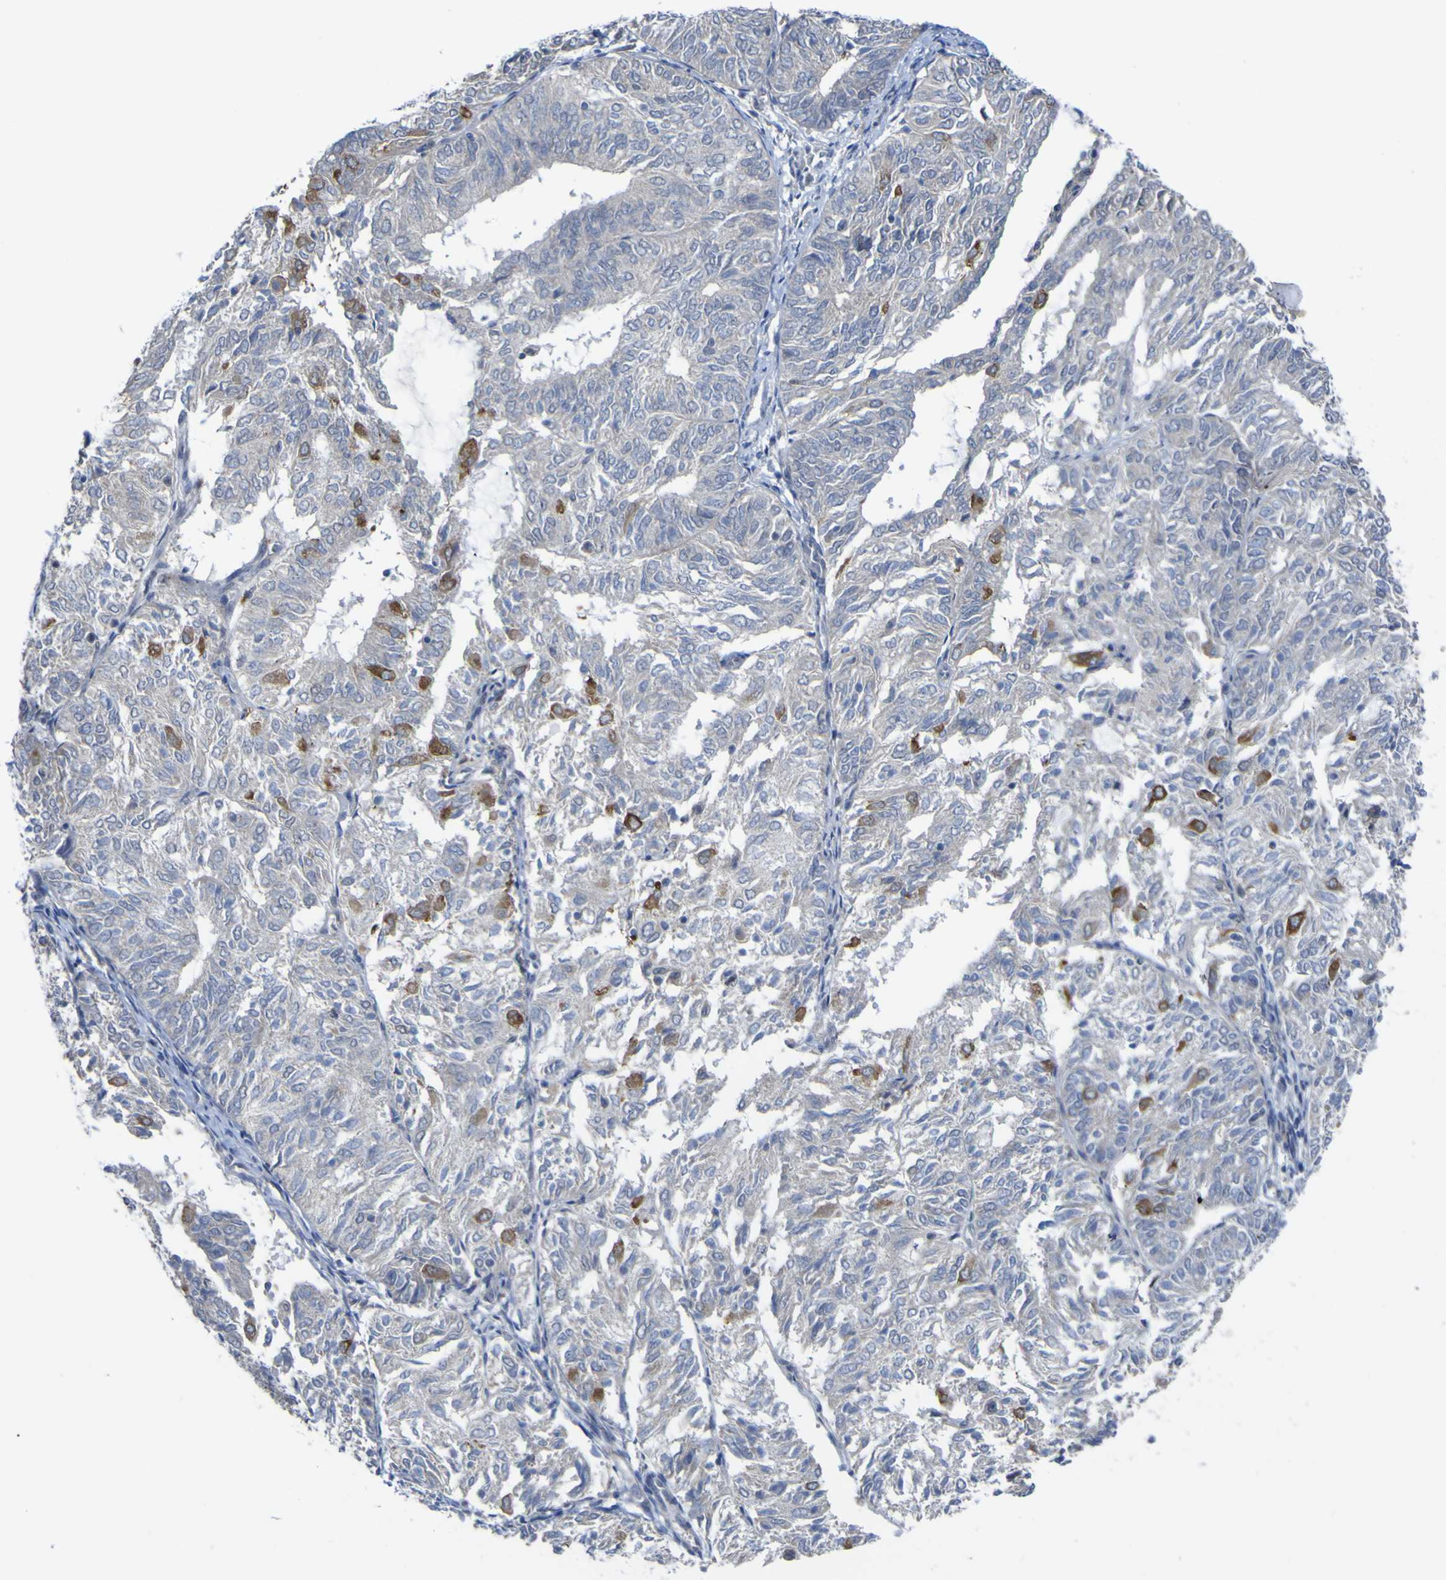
{"staining": {"intensity": "moderate", "quantity": "<25%", "location": "cytoplasmic/membranous"}, "tissue": "endometrial cancer", "cell_type": "Tumor cells", "image_type": "cancer", "snomed": [{"axis": "morphology", "description": "Adenocarcinoma, NOS"}, {"axis": "topography", "description": "Uterus"}], "caption": "Protein staining demonstrates moderate cytoplasmic/membranous positivity in about <25% of tumor cells in adenocarcinoma (endometrial). Nuclei are stained in blue.", "gene": "TNFRSF11A", "patient": {"sex": "female", "age": 60}}